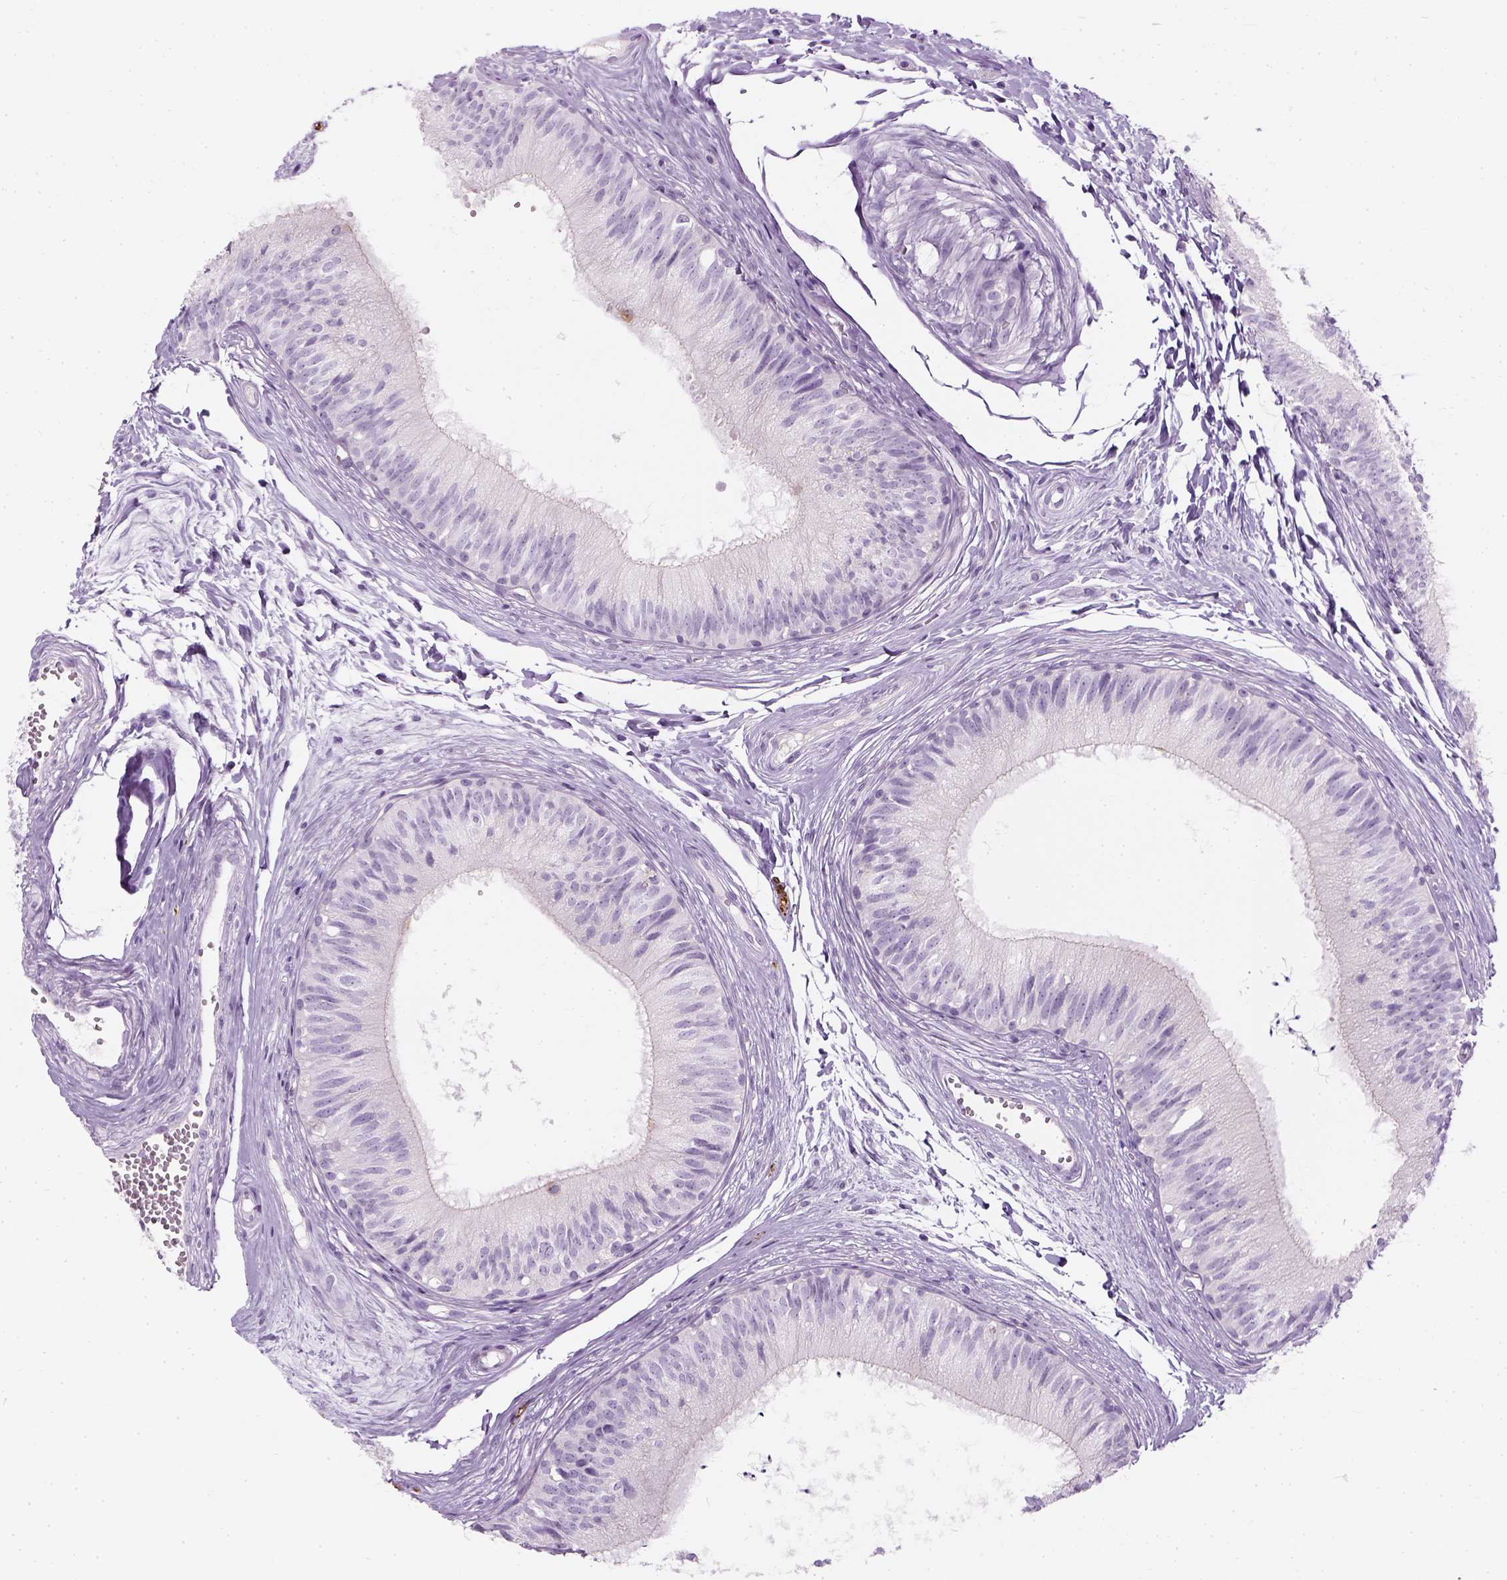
{"staining": {"intensity": "negative", "quantity": "none", "location": "none"}, "tissue": "epididymis", "cell_type": "Glandular cells", "image_type": "normal", "snomed": [{"axis": "morphology", "description": "Normal tissue, NOS"}, {"axis": "topography", "description": "Epididymis"}], "caption": "An IHC micrograph of benign epididymis is shown. There is no staining in glandular cells of epididymis.", "gene": "TH", "patient": {"sex": "male", "age": 29}}